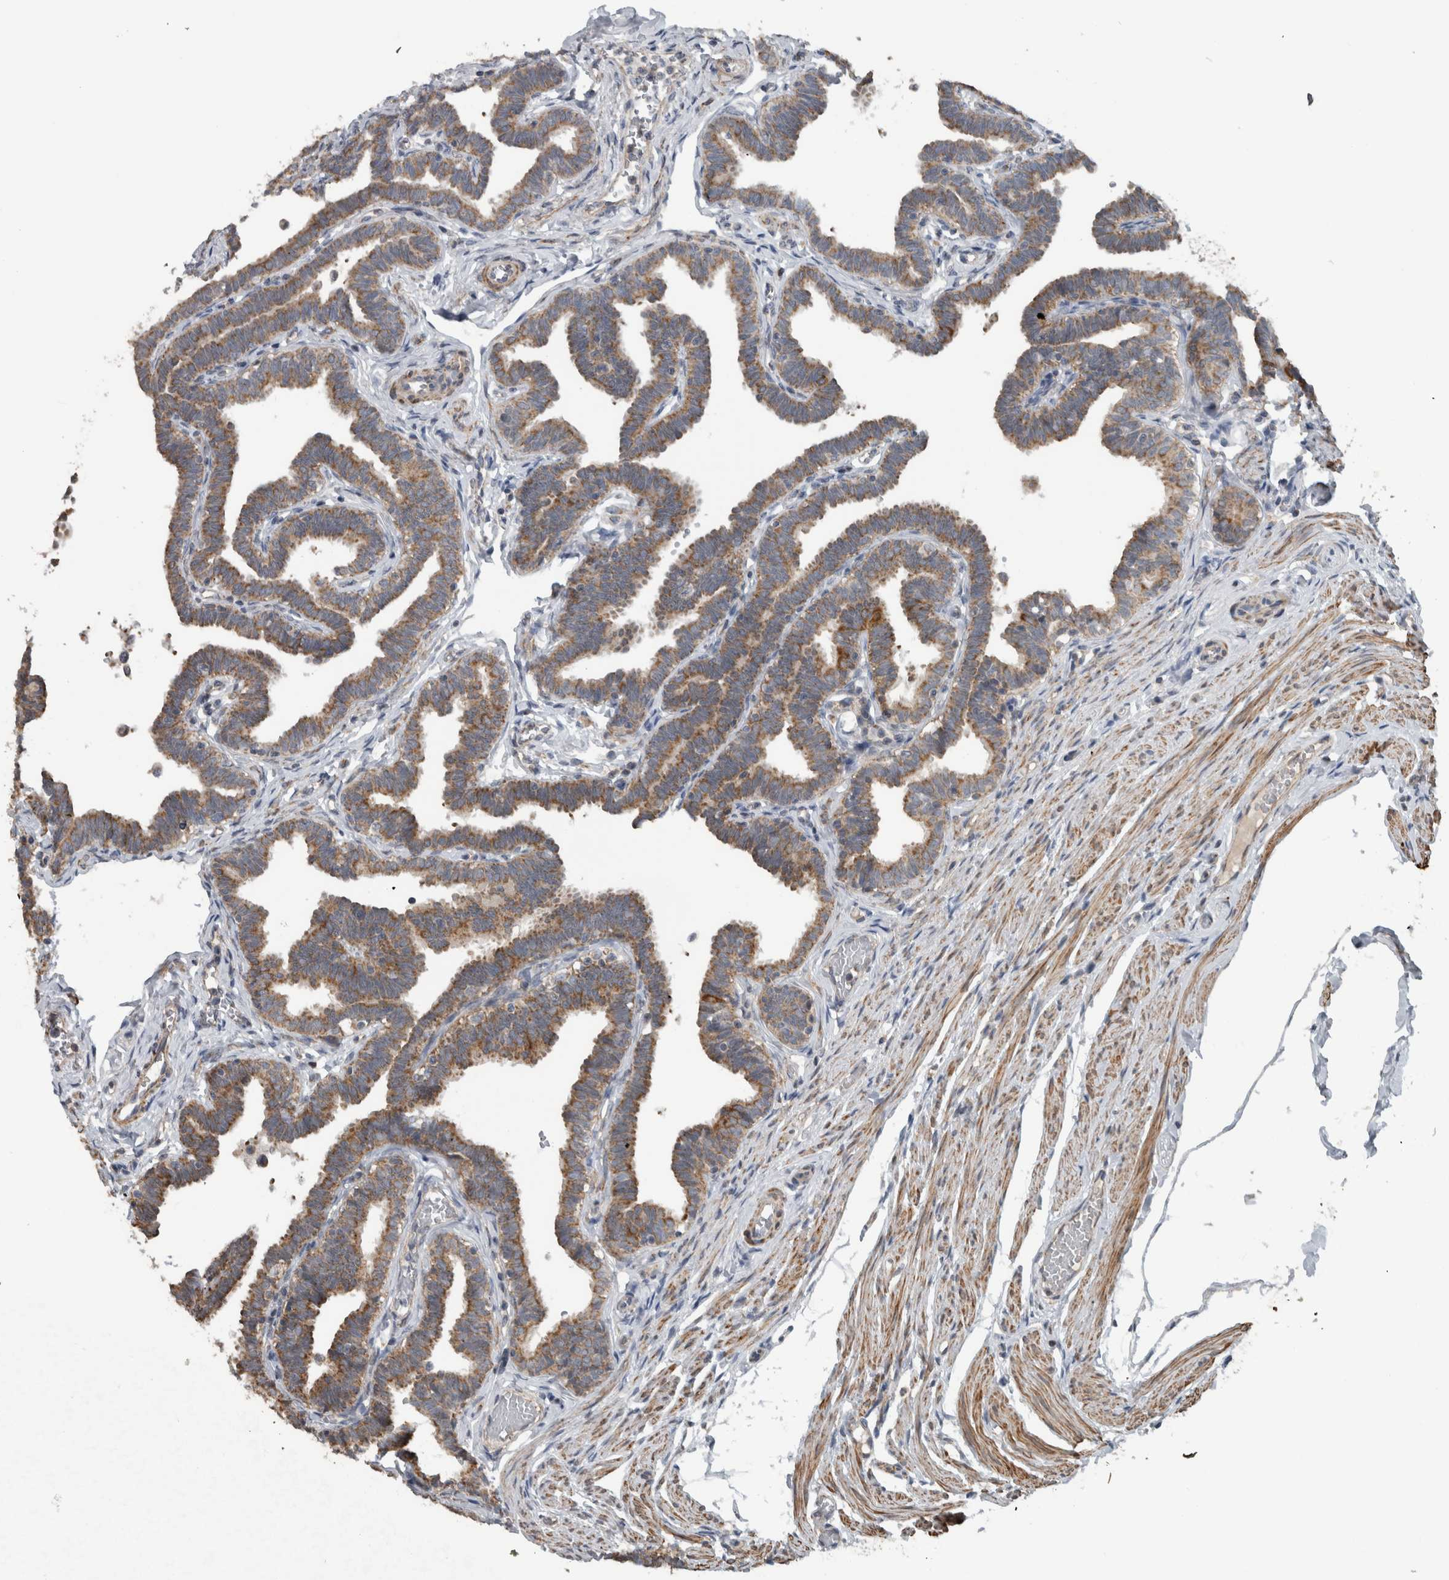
{"staining": {"intensity": "moderate", "quantity": ">75%", "location": "cytoplasmic/membranous"}, "tissue": "fallopian tube", "cell_type": "Glandular cells", "image_type": "normal", "snomed": [{"axis": "morphology", "description": "Normal tissue, NOS"}, {"axis": "topography", "description": "Fallopian tube"}, {"axis": "topography", "description": "Ovary"}], "caption": "Fallopian tube stained with DAB immunohistochemistry reveals medium levels of moderate cytoplasmic/membranous staining in about >75% of glandular cells.", "gene": "ARMC1", "patient": {"sex": "female", "age": 23}}